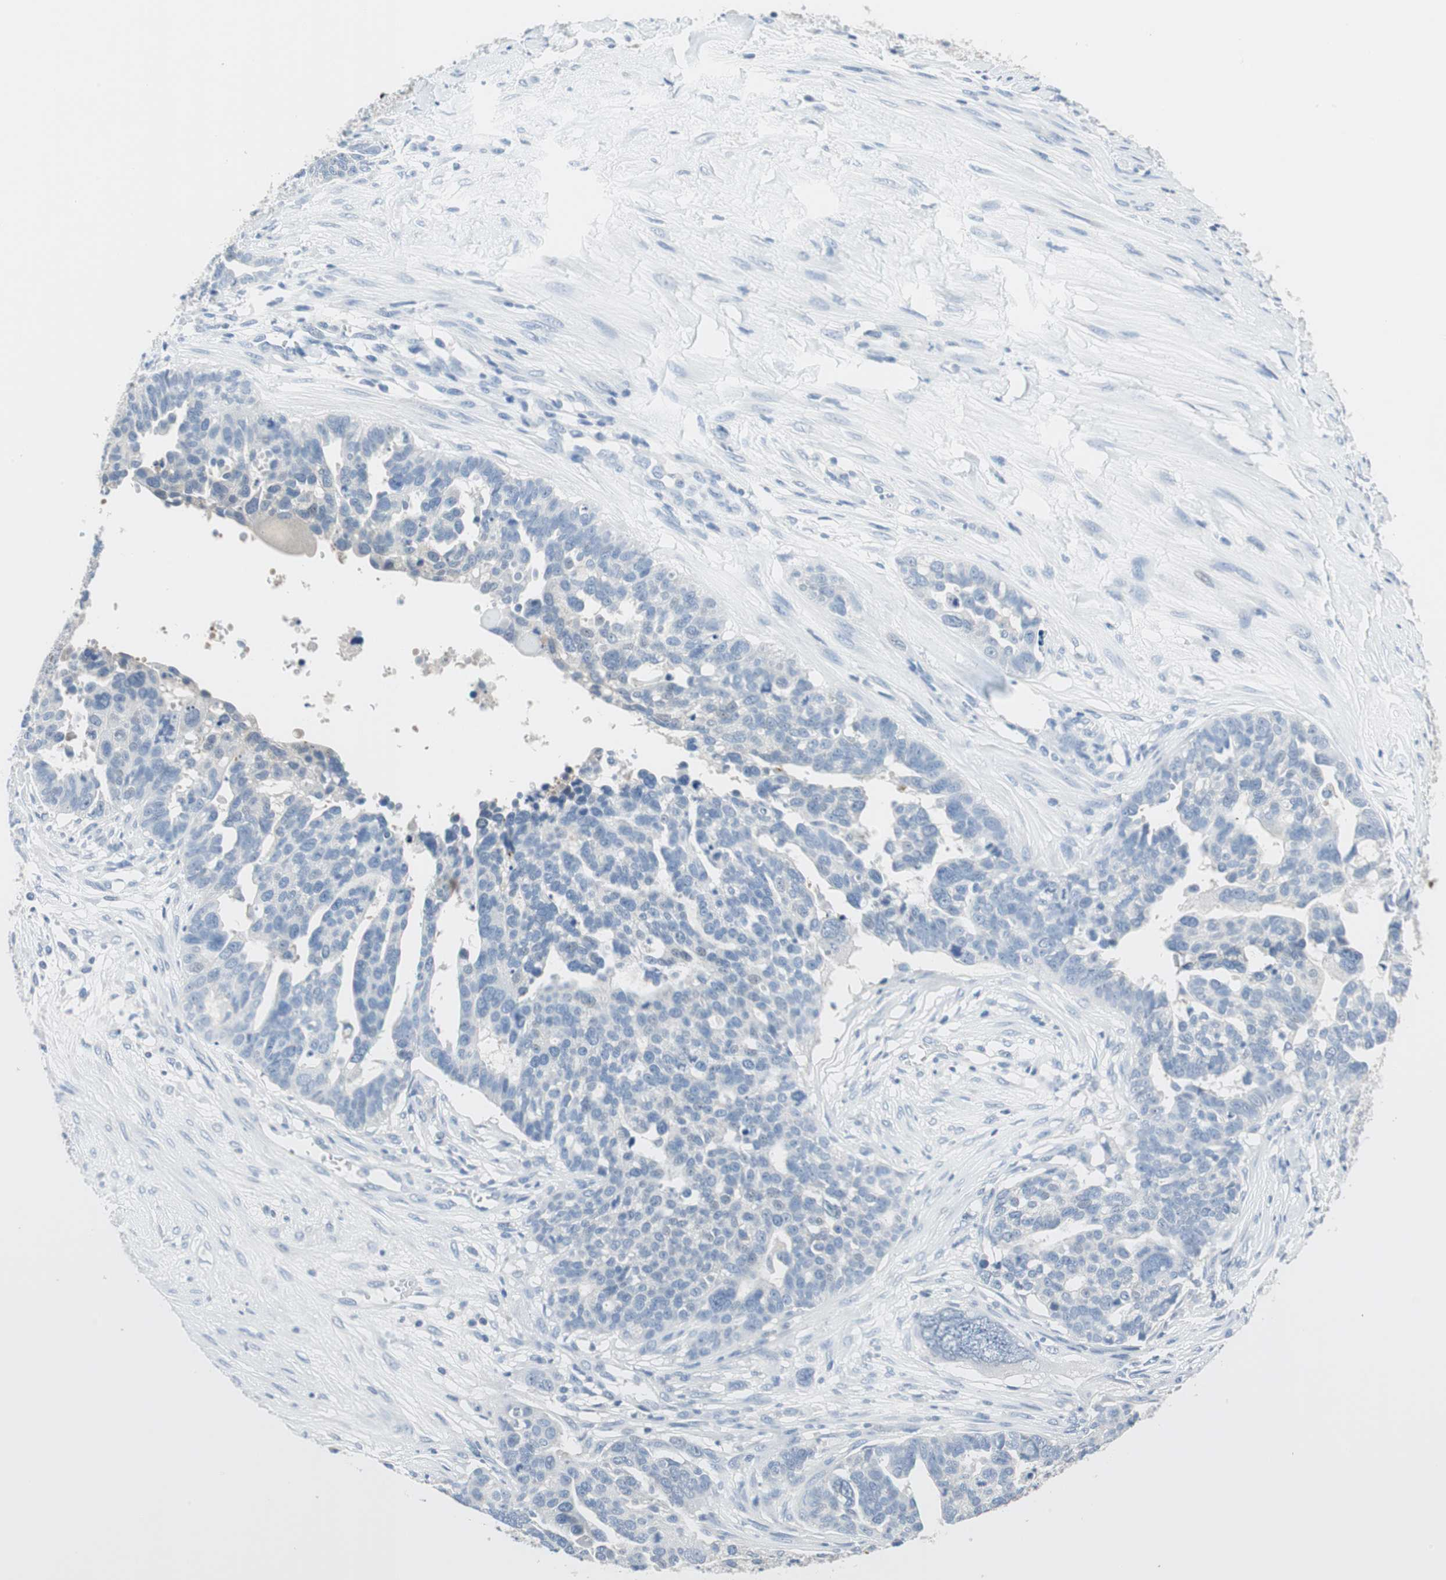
{"staining": {"intensity": "negative", "quantity": "none", "location": "none"}, "tissue": "ovarian cancer", "cell_type": "Tumor cells", "image_type": "cancer", "snomed": [{"axis": "morphology", "description": "Cystadenocarcinoma, serous, NOS"}, {"axis": "topography", "description": "Ovary"}], "caption": "An immunohistochemistry (IHC) image of ovarian cancer is shown. There is no staining in tumor cells of ovarian cancer. The staining was performed using DAB to visualize the protein expression in brown, while the nuclei were stained in blue with hematoxylin (Magnification: 20x).", "gene": "GLCCI1", "patient": {"sex": "female", "age": 59}}